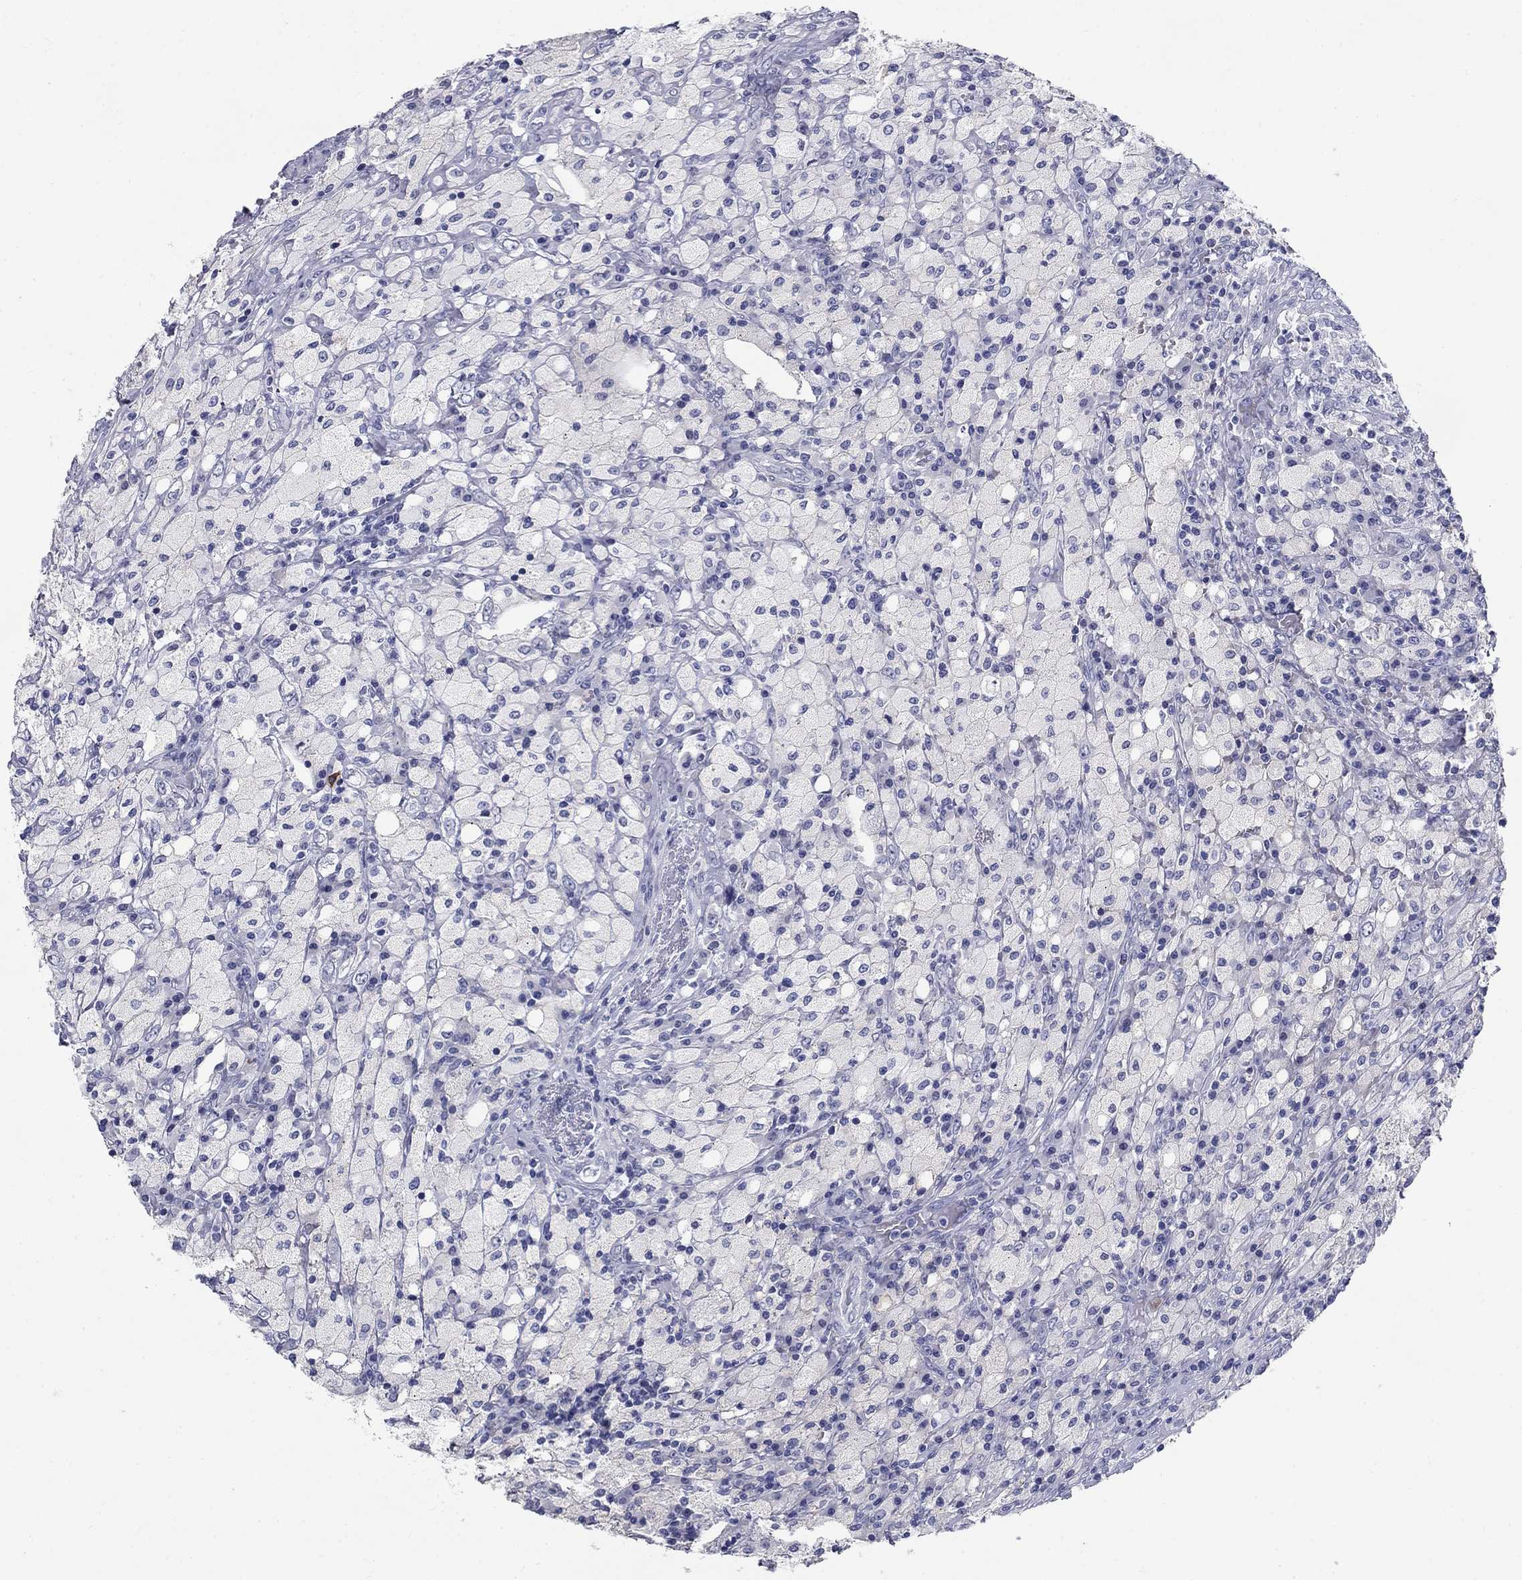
{"staining": {"intensity": "negative", "quantity": "none", "location": "none"}, "tissue": "testis cancer", "cell_type": "Tumor cells", "image_type": "cancer", "snomed": [{"axis": "morphology", "description": "Necrosis, NOS"}, {"axis": "morphology", "description": "Carcinoma, Embryonal, NOS"}, {"axis": "topography", "description": "Testis"}], "caption": "This is a micrograph of immunohistochemistry (IHC) staining of testis embryonal carcinoma, which shows no staining in tumor cells.", "gene": "C4orf19", "patient": {"sex": "male", "age": 19}}